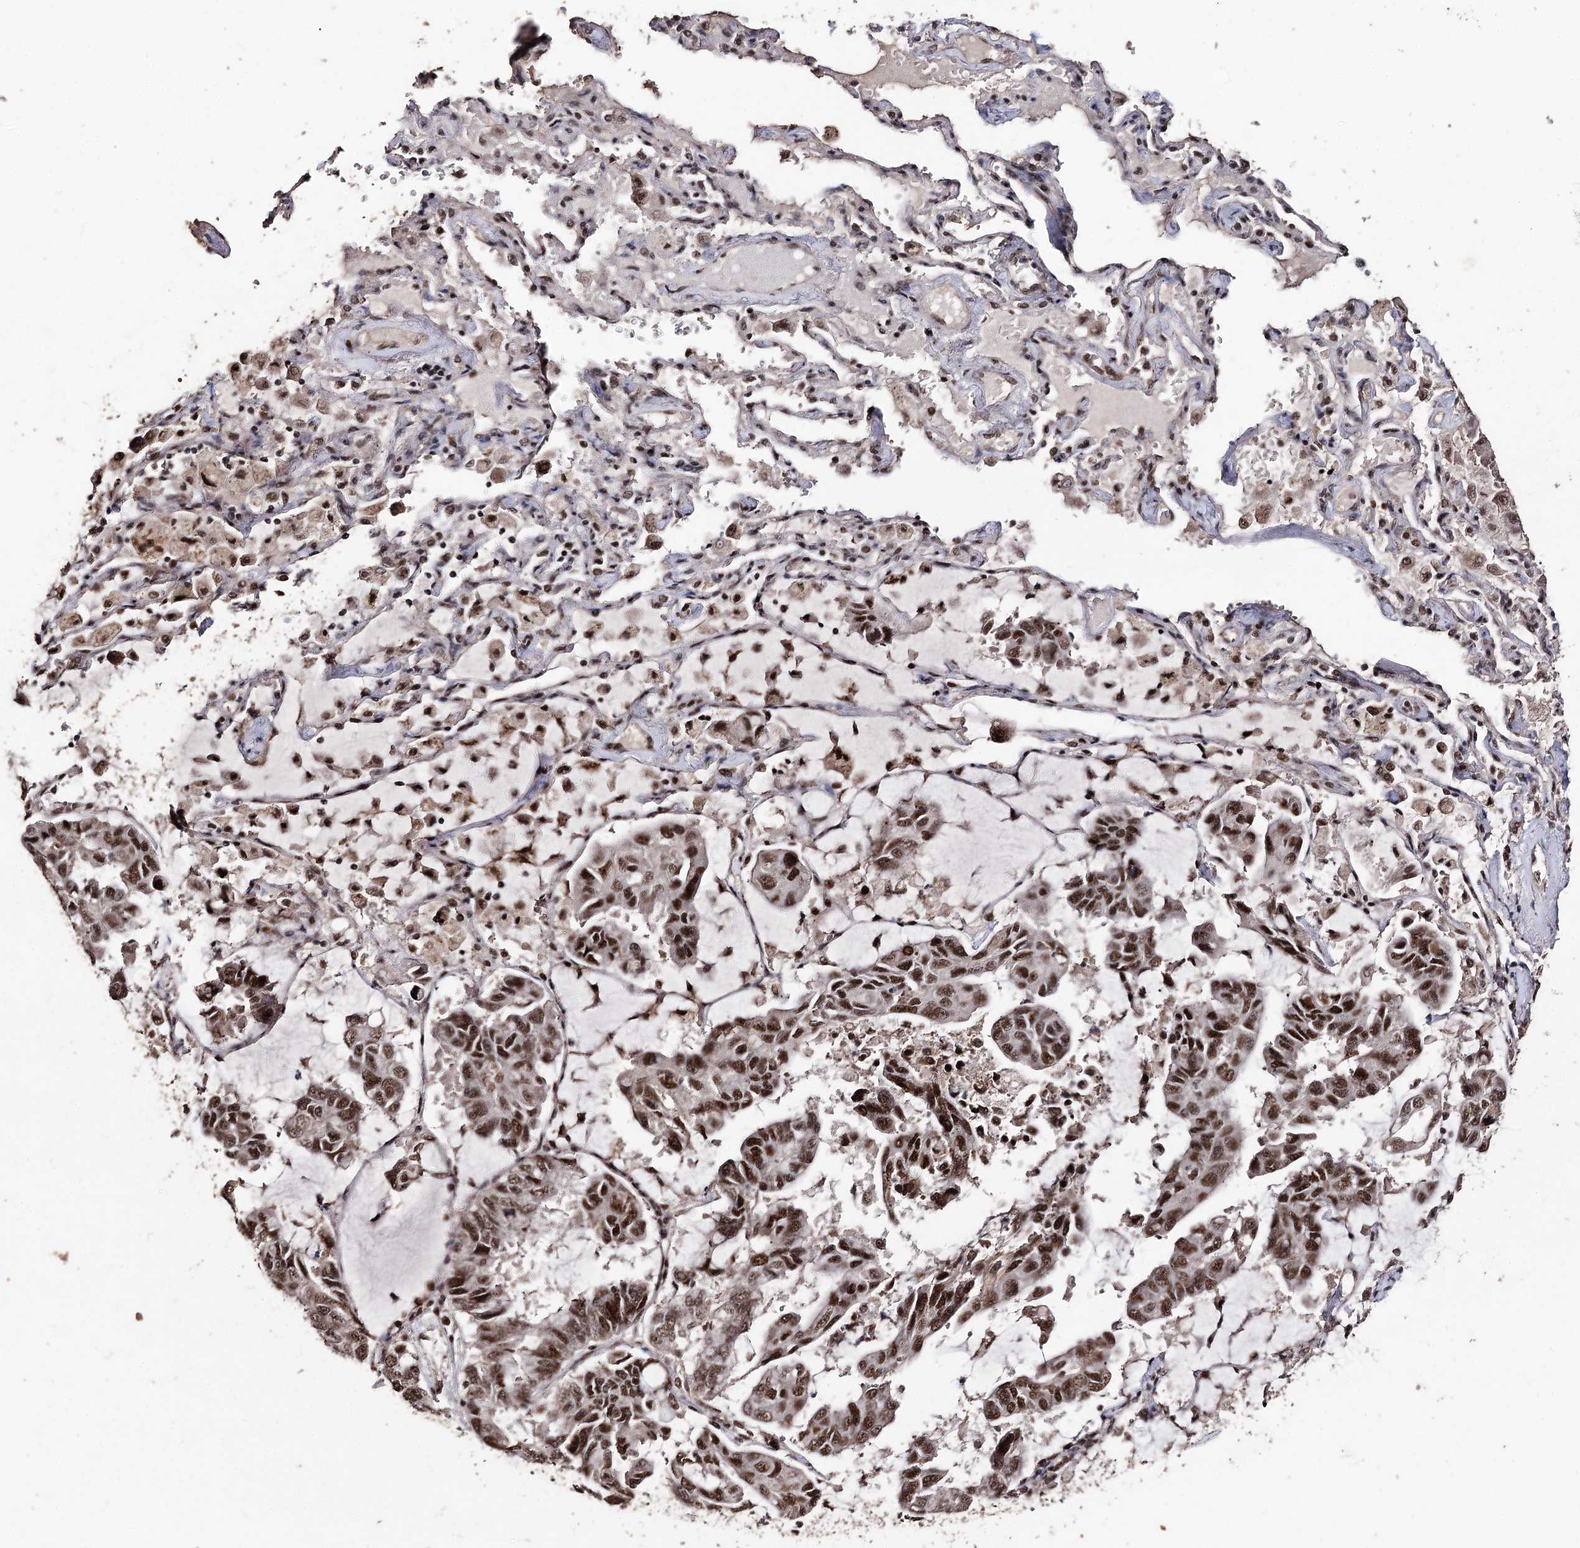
{"staining": {"intensity": "moderate", "quantity": ">75%", "location": "nuclear"}, "tissue": "lung cancer", "cell_type": "Tumor cells", "image_type": "cancer", "snomed": [{"axis": "morphology", "description": "Adenocarcinoma, NOS"}, {"axis": "topography", "description": "Lung"}], "caption": "Immunohistochemical staining of human lung cancer reveals medium levels of moderate nuclear protein positivity in about >75% of tumor cells.", "gene": "U2SURP", "patient": {"sex": "male", "age": 64}}